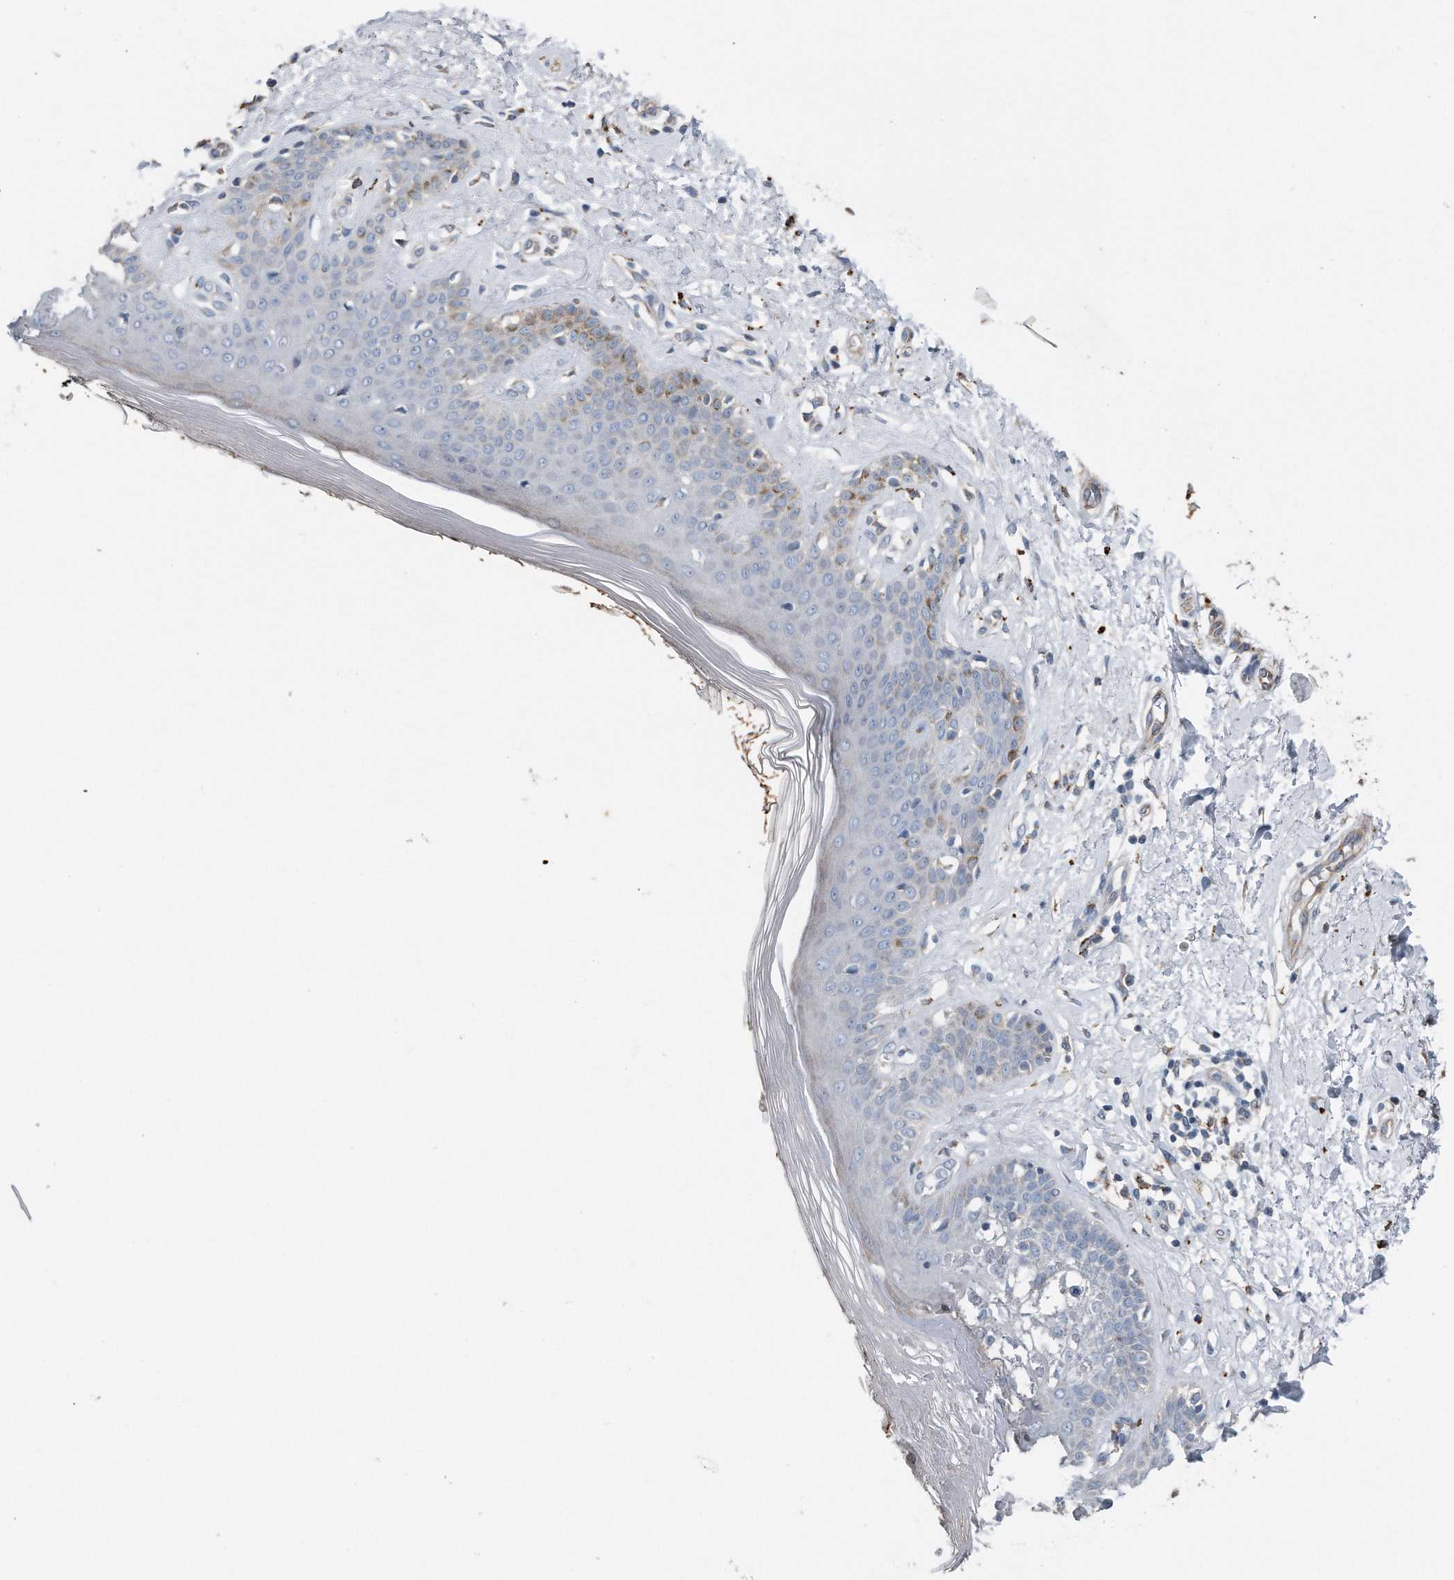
{"staining": {"intensity": "strong", "quantity": "25%-75%", "location": "cytoplasmic/membranous"}, "tissue": "skin", "cell_type": "Fibroblasts", "image_type": "normal", "snomed": [{"axis": "morphology", "description": "Normal tissue, NOS"}, {"axis": "topography", "description": "Skin"}], "caption": "The micrograph exhibits staining of benign skin, revealing strong cytoplasmic/membranous protein positivity (brown color) within fibroblasts. (DAB (3,3'-diaminobenzidine) IHC with brightfield microscopy, high magnification).", "gene": "ZNF772", "patient": {"sex": "female", "age": 64}}